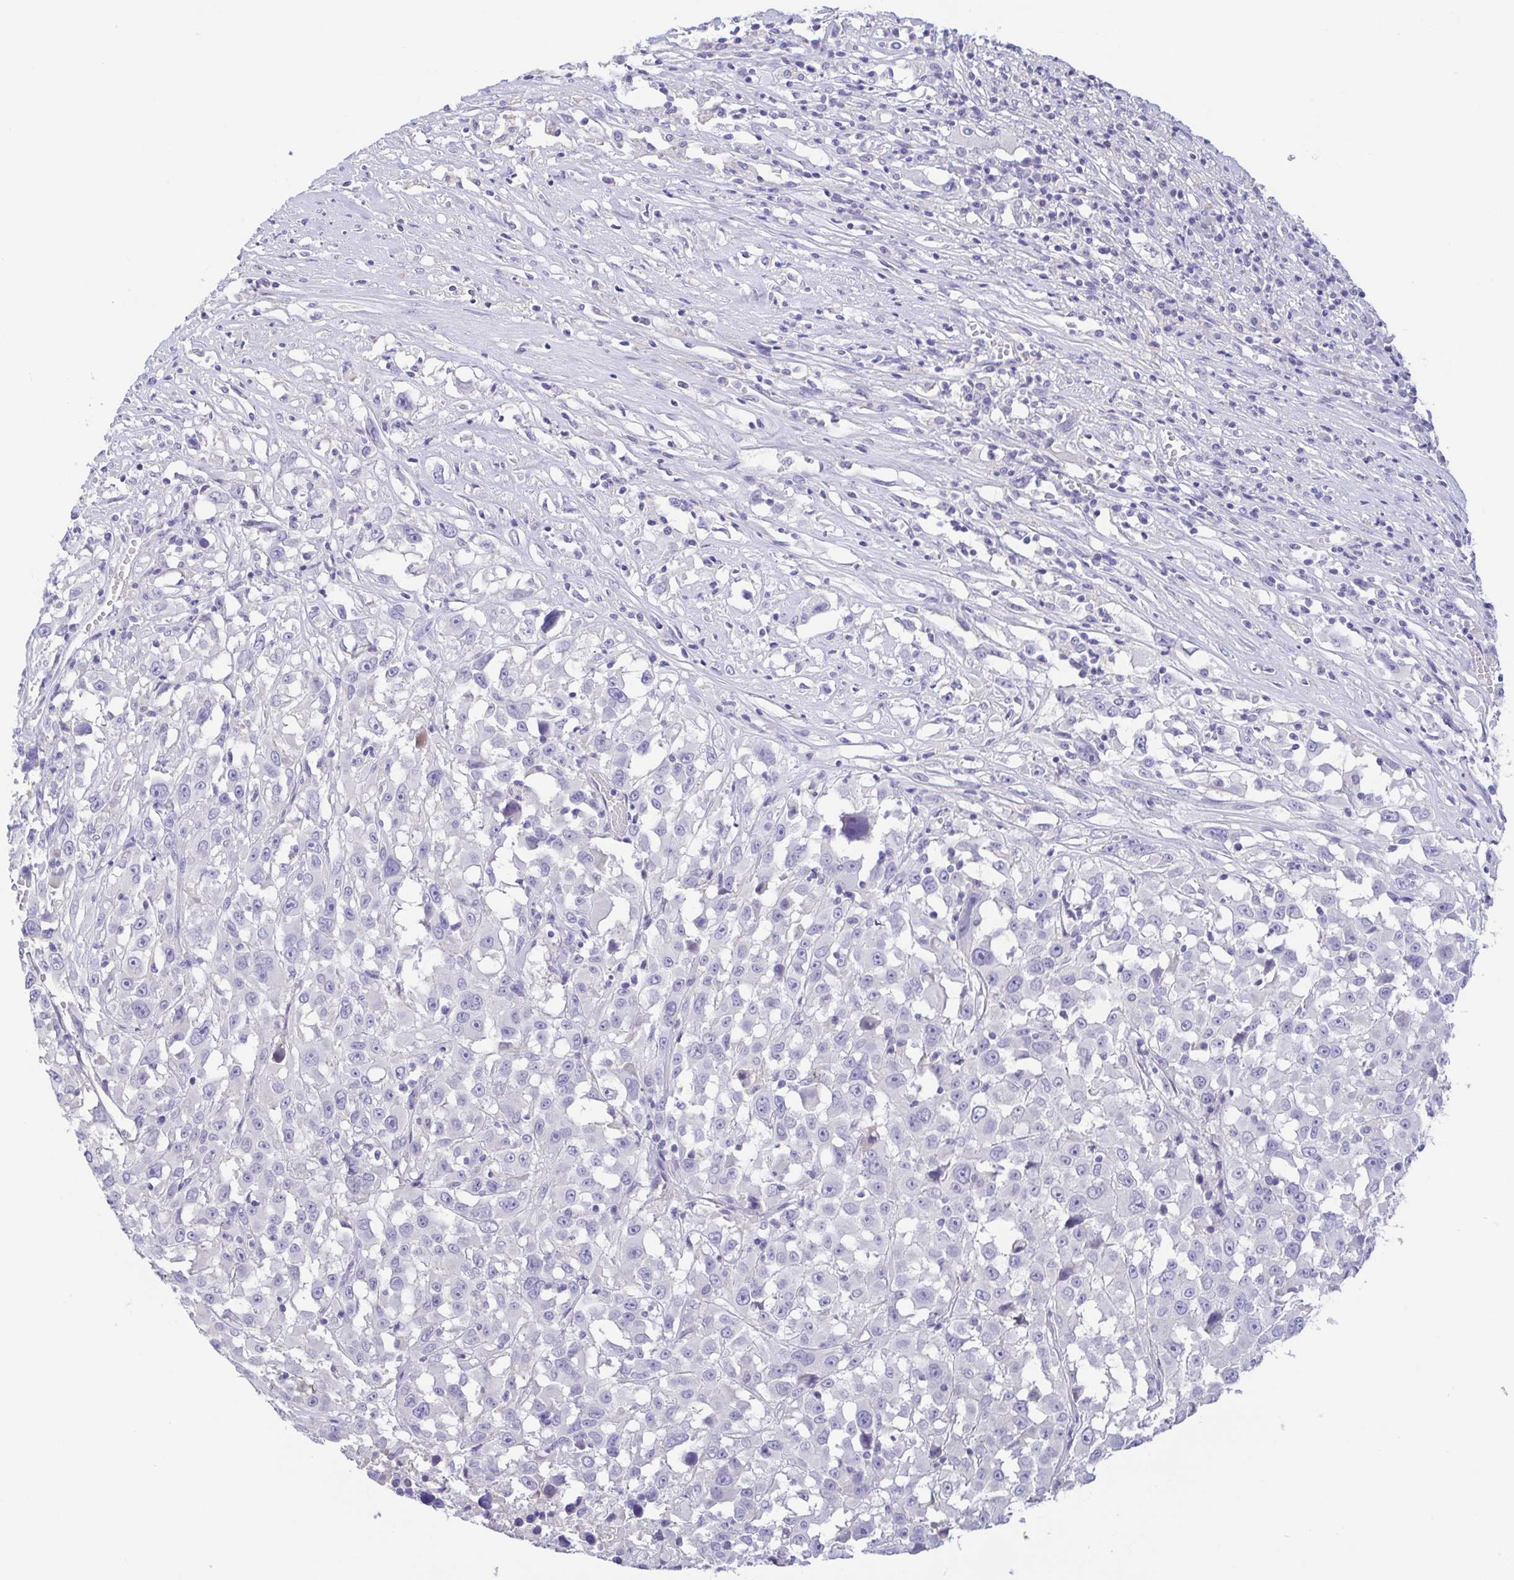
{"staining": {"intensity": "negative", "quantity": "none", "location": "none"}, "tissue": "melanoma", "cell_type": "Tumor cells", "image_type": "cancer", "snomed": [{"axis": "morphology", "description": "Malignant melanoma, Metastatic site"}, {"axis": "topography", "description": "Soft tissue"}], "caption": "High magnification brightfield microscopy of malignant melanoma (metastatic site) stained with DAB (brown) and counterstained with hematoxylin (blue): tumor cells show no significant staining.", "gene": "TREH", "patient": {"sex": "male", "age": 50}}